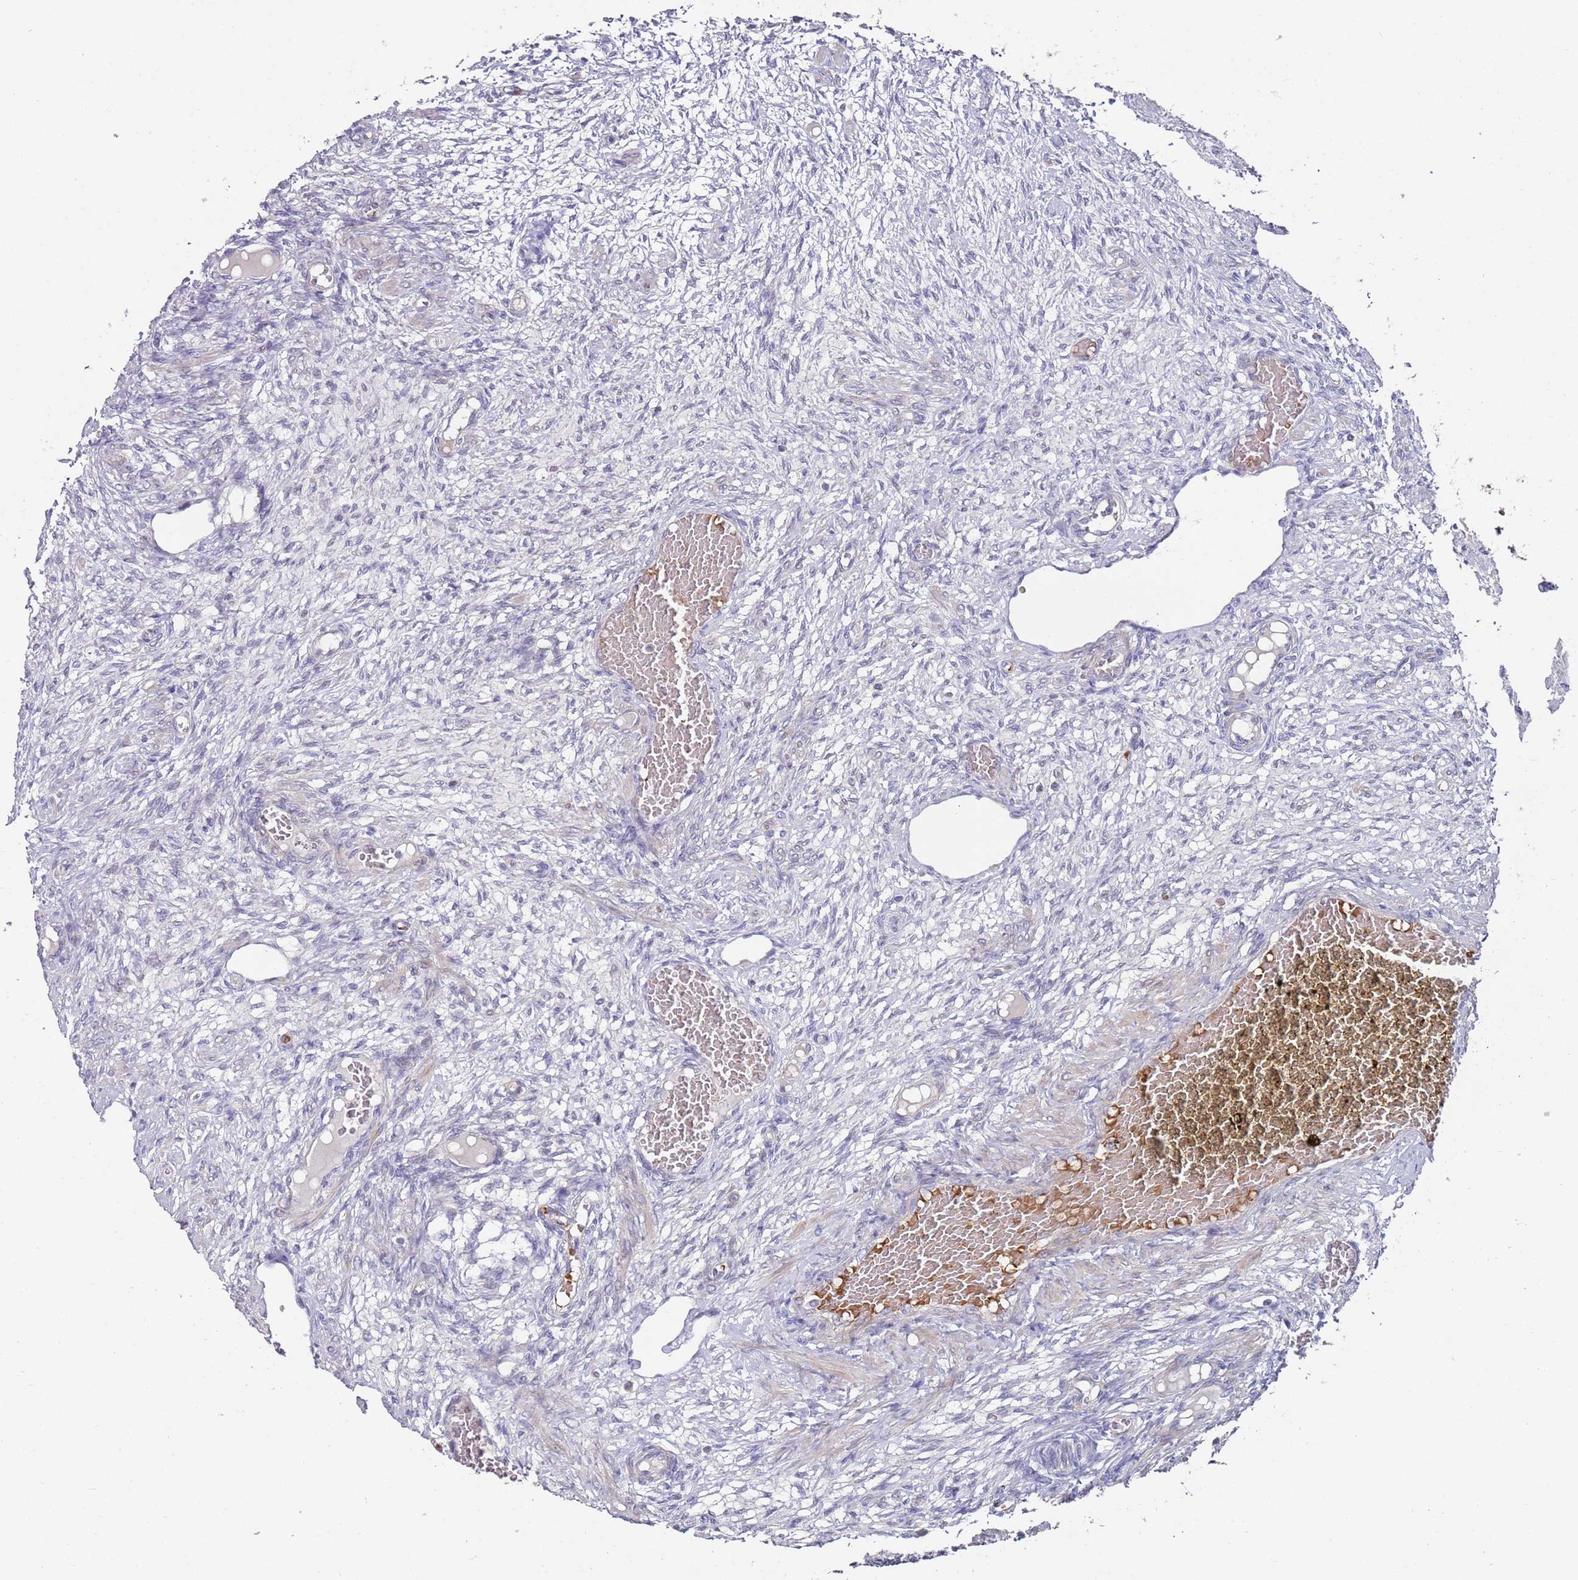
{"staining": {"intensity": "negative", "quantity": "none", "location": "none"}, "tissue": "ovary", "cell_type": "Ovarian stroma cells", "image_type": "normal", "snomed": [{"axis": "morphology", "description": "Normal tissue, NOS"}, {"axis": "topography", "description": "Ovary"}], "caption": "The immunohistochemistry (IHC) histopathology image has no significant staining in ovarian stroma cells of ovary. Nuclei are stained in blue.", "gene": "LACC1", "patient": {"sex": "female", "age": 27}}